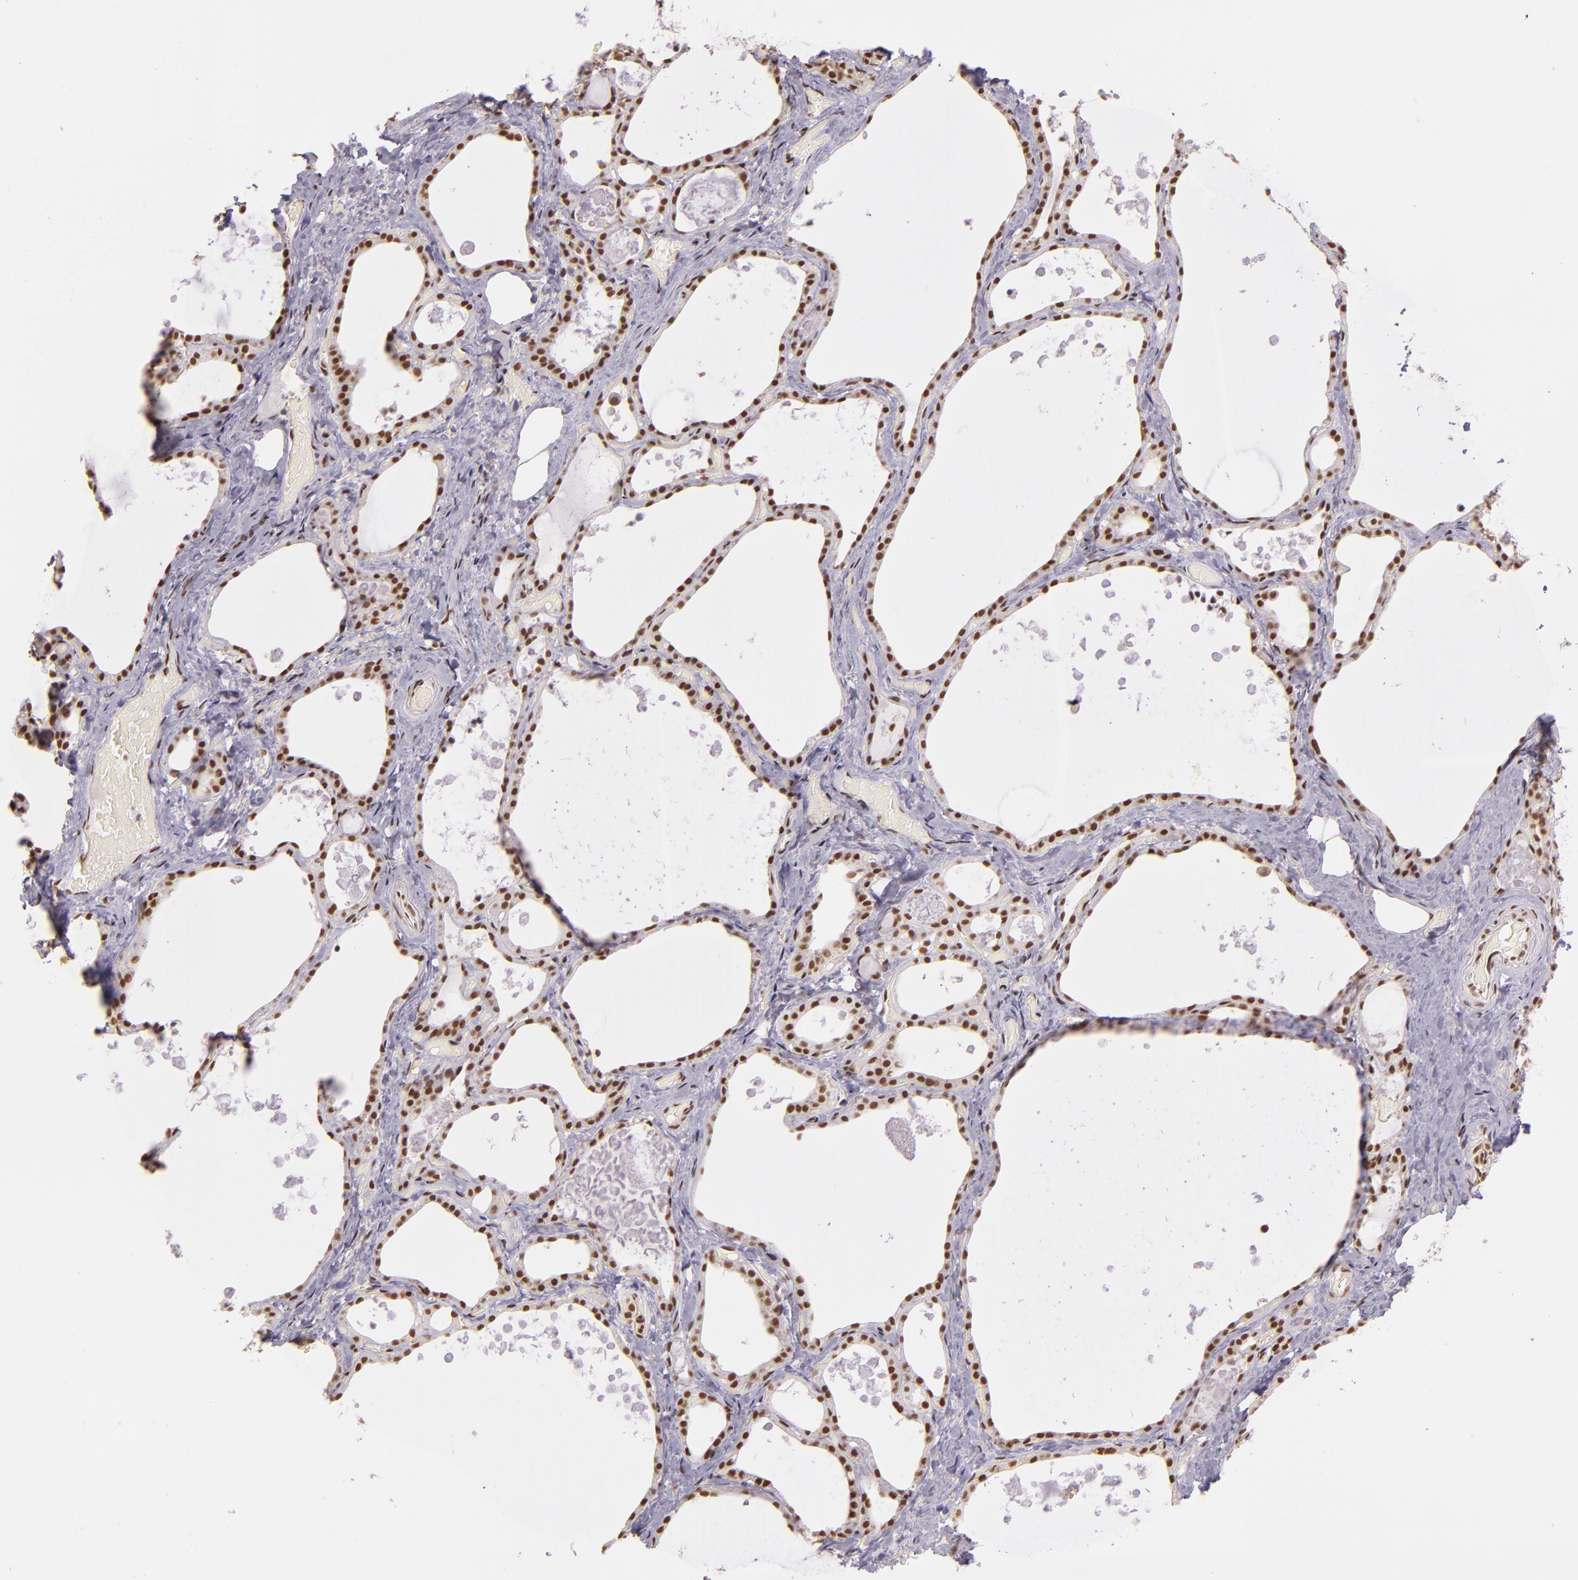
{"staining": {"intensity": "moderate", "quantity": ">75%", "location": "nuclear"}, "tissue": "thyroid gland", "cell_type": "Glandular cells", "image_type": "normal", "snomed": [{"axis": "morphology", "description": "Normal tissue, NOS"}, {"axis": "topography", "description": "Thyroid gland"}], "caption": "Immunohistochemistry of benign thyroid gland exhibits medium levels of moderate nuclear positivity in approximately >75% of glandular cells.", "gene": "USF1", "patient": {"sex": "male", "age": 61}}